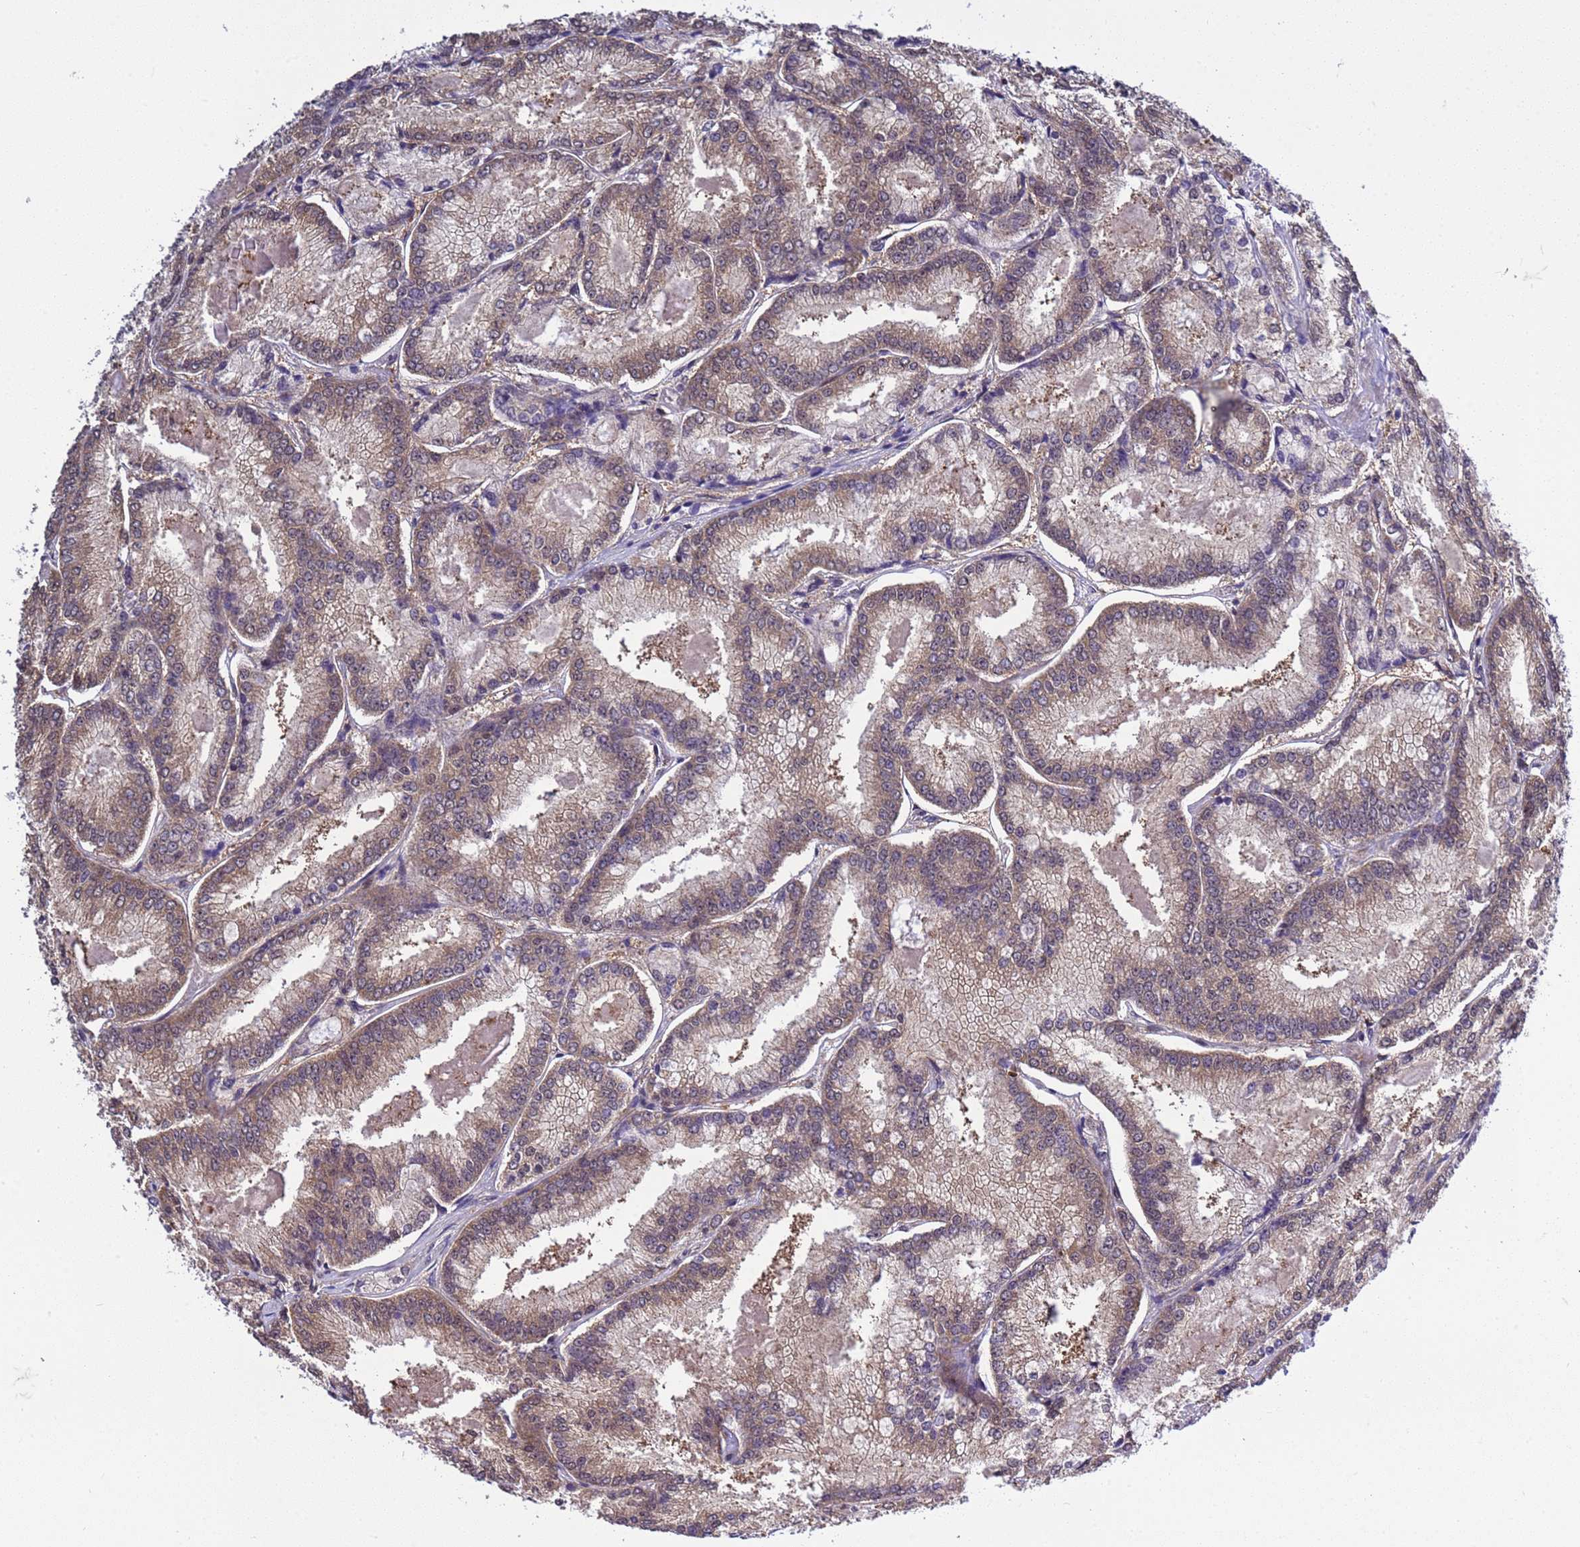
{"staining": {"intensity": "weak", "quantity": ">75%", "location": "cytoplasmic/membranous,nuclear"}, "tissue": "prostate cancer", "cell_type": "Tumor cells", "image_type": "cancer", "snomed": [{"axis": "morphology", "description": "Adenocarcinoma, Low grade"}, {"axis": "topography", "description": "Prostate"}], "caption": "A brown stain labels weak cytoplasmic/membranous and nuclear staining of a protein in human prostate adenocarcinoma (low-grade) tumor cells. (Brightfield microscopy of DAB IHC at high magnification).", "gene": "GEN1", "patient": {"sex": "male", "age": 74}}